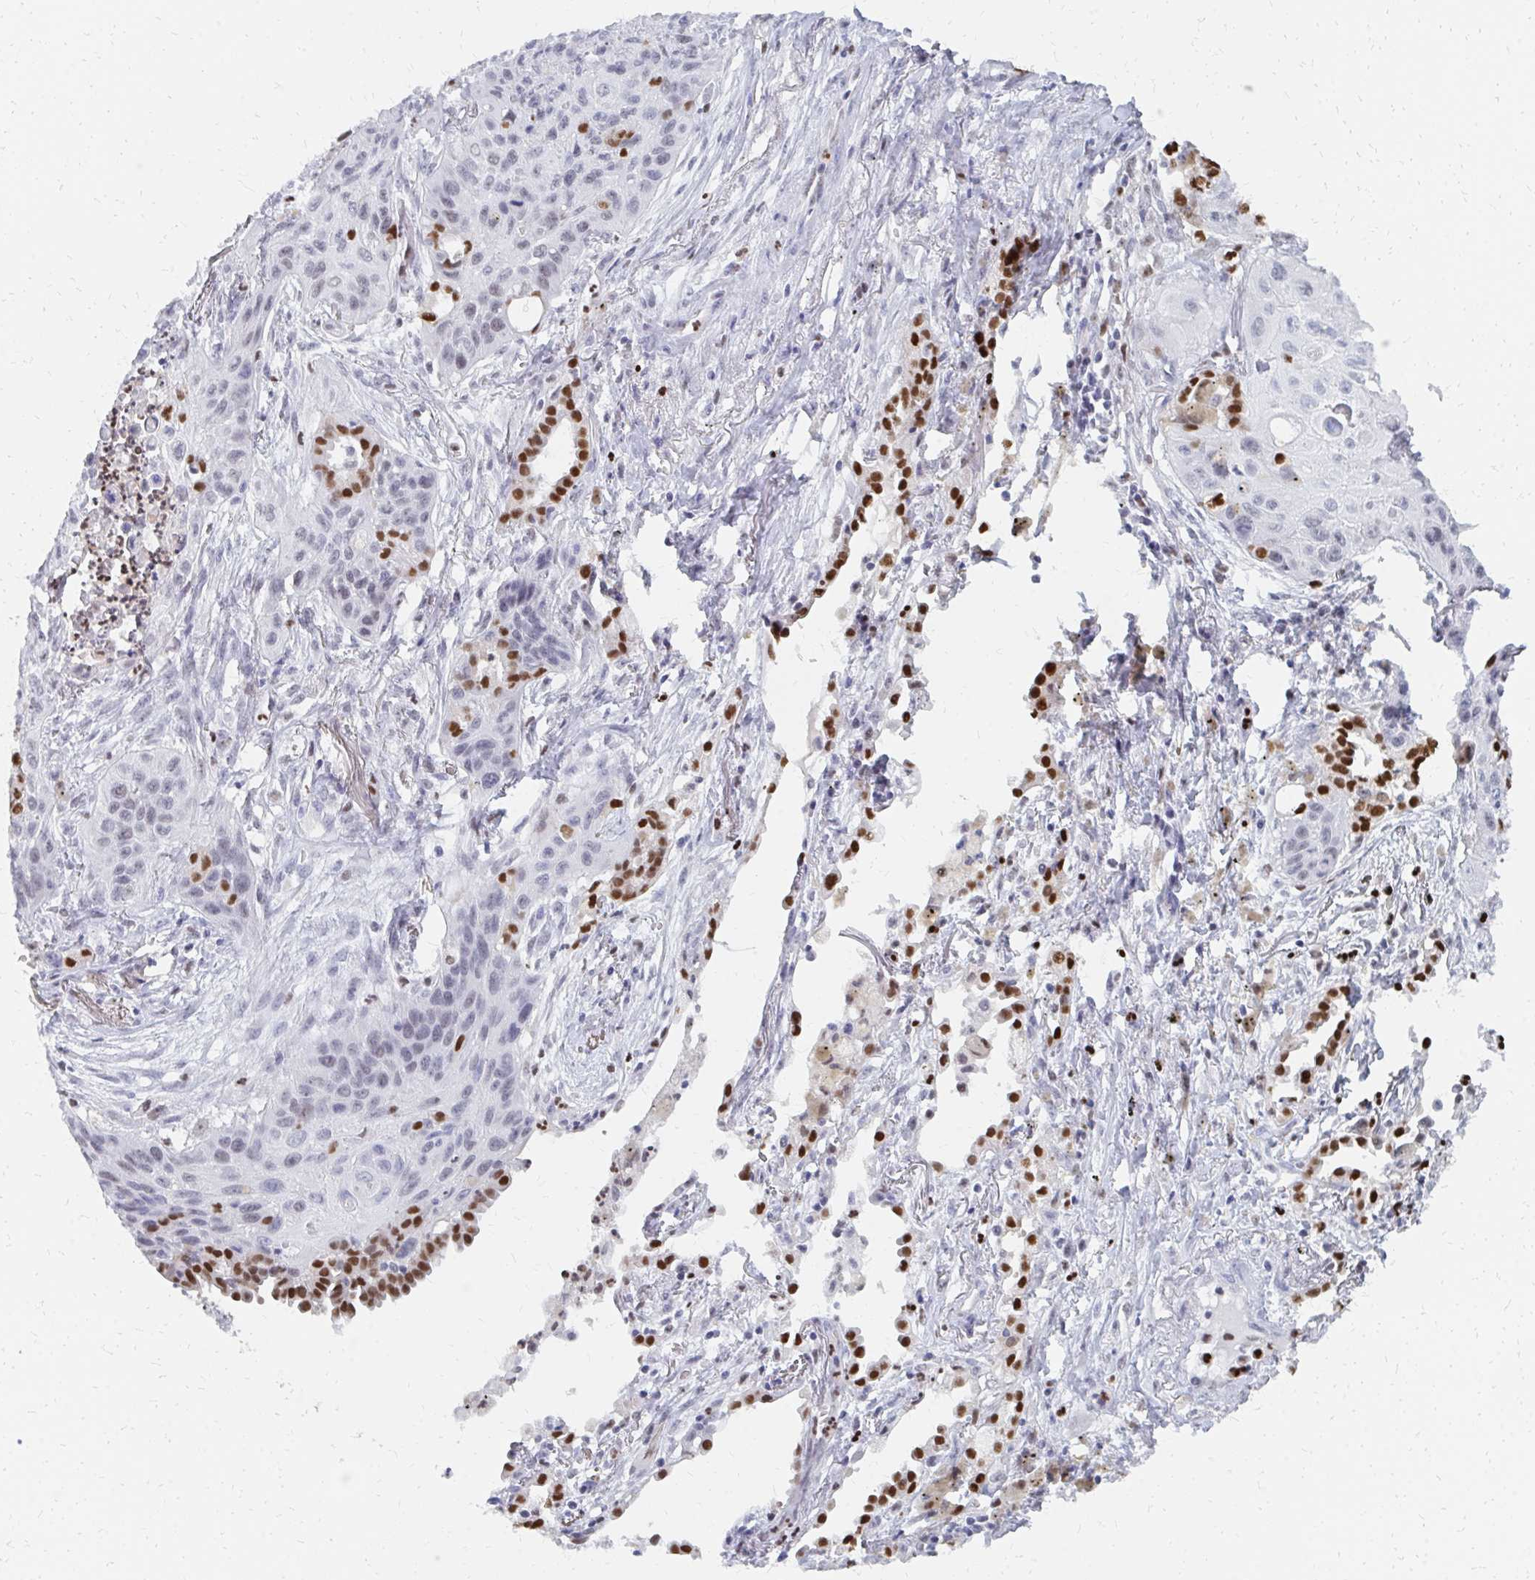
{"staining": {"intensity": "negative", "quantity": "none", "location": "none"}, "tissue": "lung cancer", "cell_type": "Tumor cells", "image_type": "cancer", "snomed": [{"axis": "morphology", "description": "Squamous cell carcinoma, NOS"}, {"axis": "topography", "description": "Lung"}], "caption": "Protein analysis of lung cancer exhibits no significant positivity in tumor cells.", "gene": "PLK3", "patient": {"sex": "male", "age": 71}}